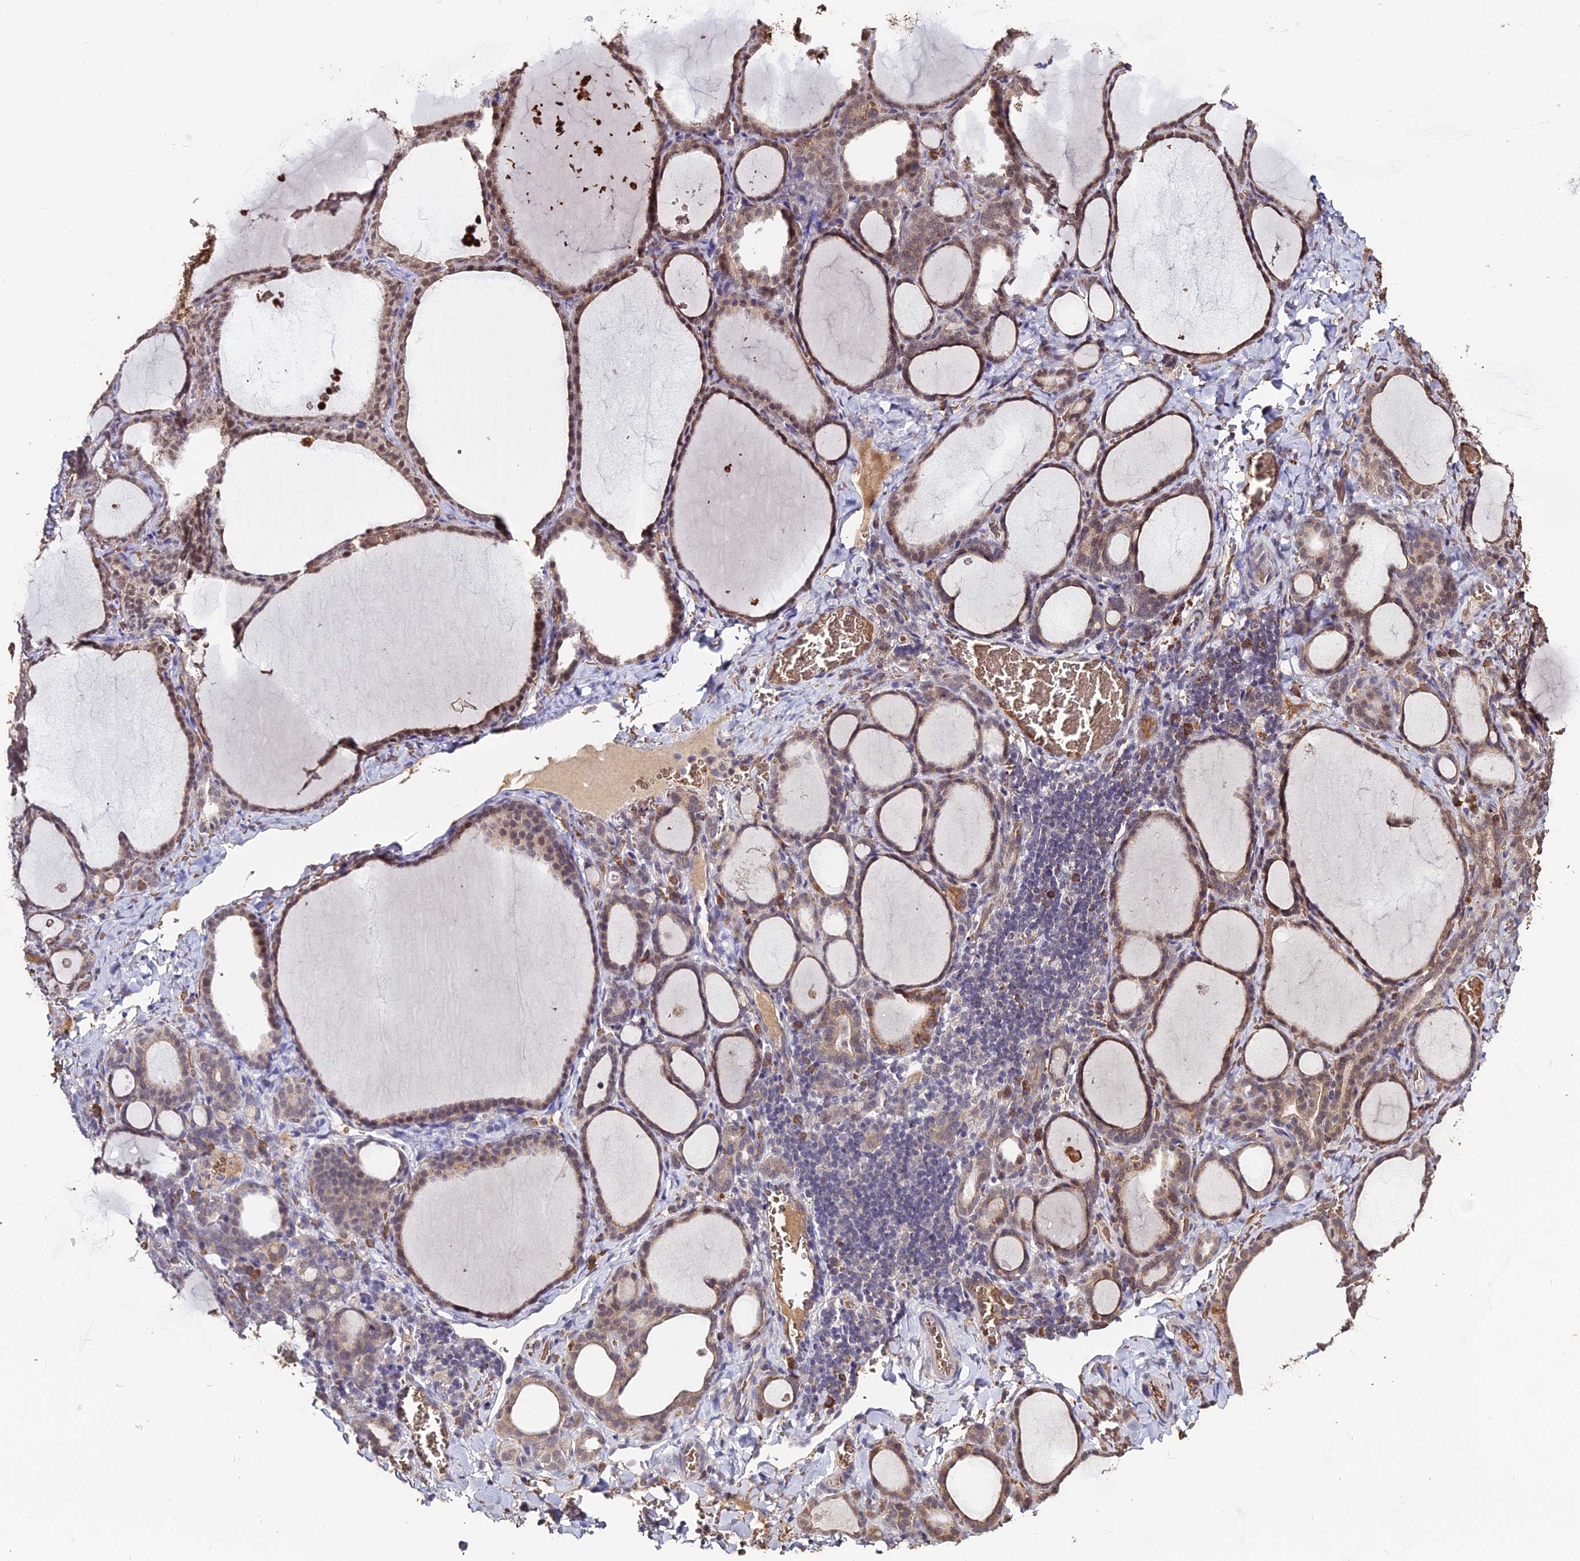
{"staining": {"intensity": "moderate", "quantity": ">75%", "location": "cytoplasmic/membranous,nuclear"}, "tissue": "thyroid gland", "cell_type": "Glandular cells", "image_type": "normal", "snomed": [{"axis": "morphology", "description": "Normal tissue, NOS"}, {"axis": "topography", "description": "Thyroid gland"}], "caption": "Moderate cytoplasmic/membranous,nuclear positivity is appreciated in approximately >75% of glandular cells in benign thyroid gland.", "gene": "ZDBF2", "patient": {"sex": "female", "age": 39}}